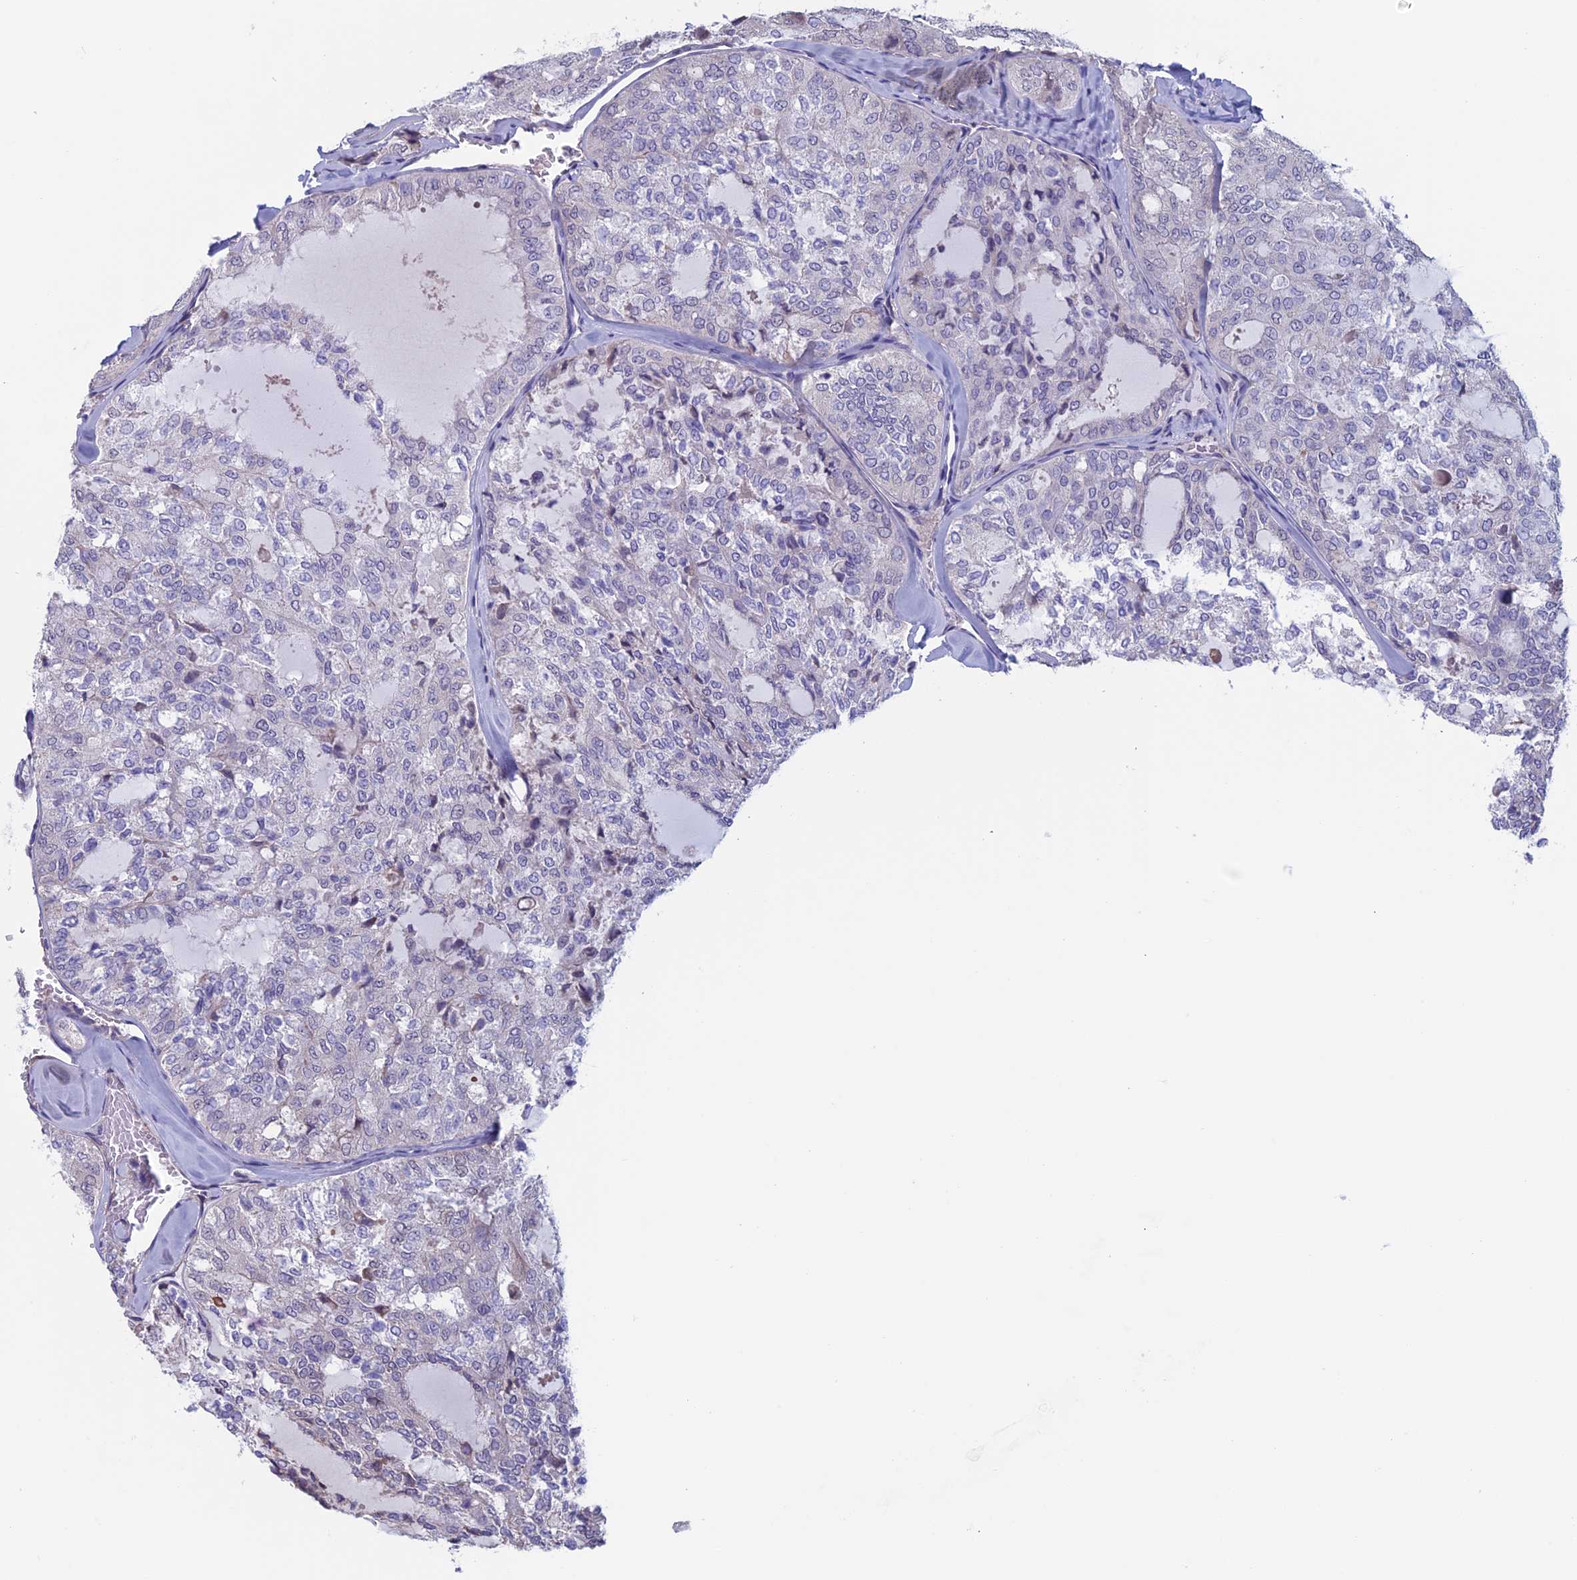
{"staining": {"intensity": "negative", "quantity": "none", "location": "none"}, "tissue": "thyroid cancer", "cell_type": "Tumor cells", "image_type": "cancer", "snomed": [{"axis": "morphology", "description": "Follicular adenoma carcinoma, NOS"}, {"axis": "topography", "description": "Thyroid gland"}], "caption": "IHC of human thyroid follicular adenoma carcinoma reveals no positivity in tumor cells.", "gene": "SLC1A6", "patient": {"sex": "male", "age": 75}}